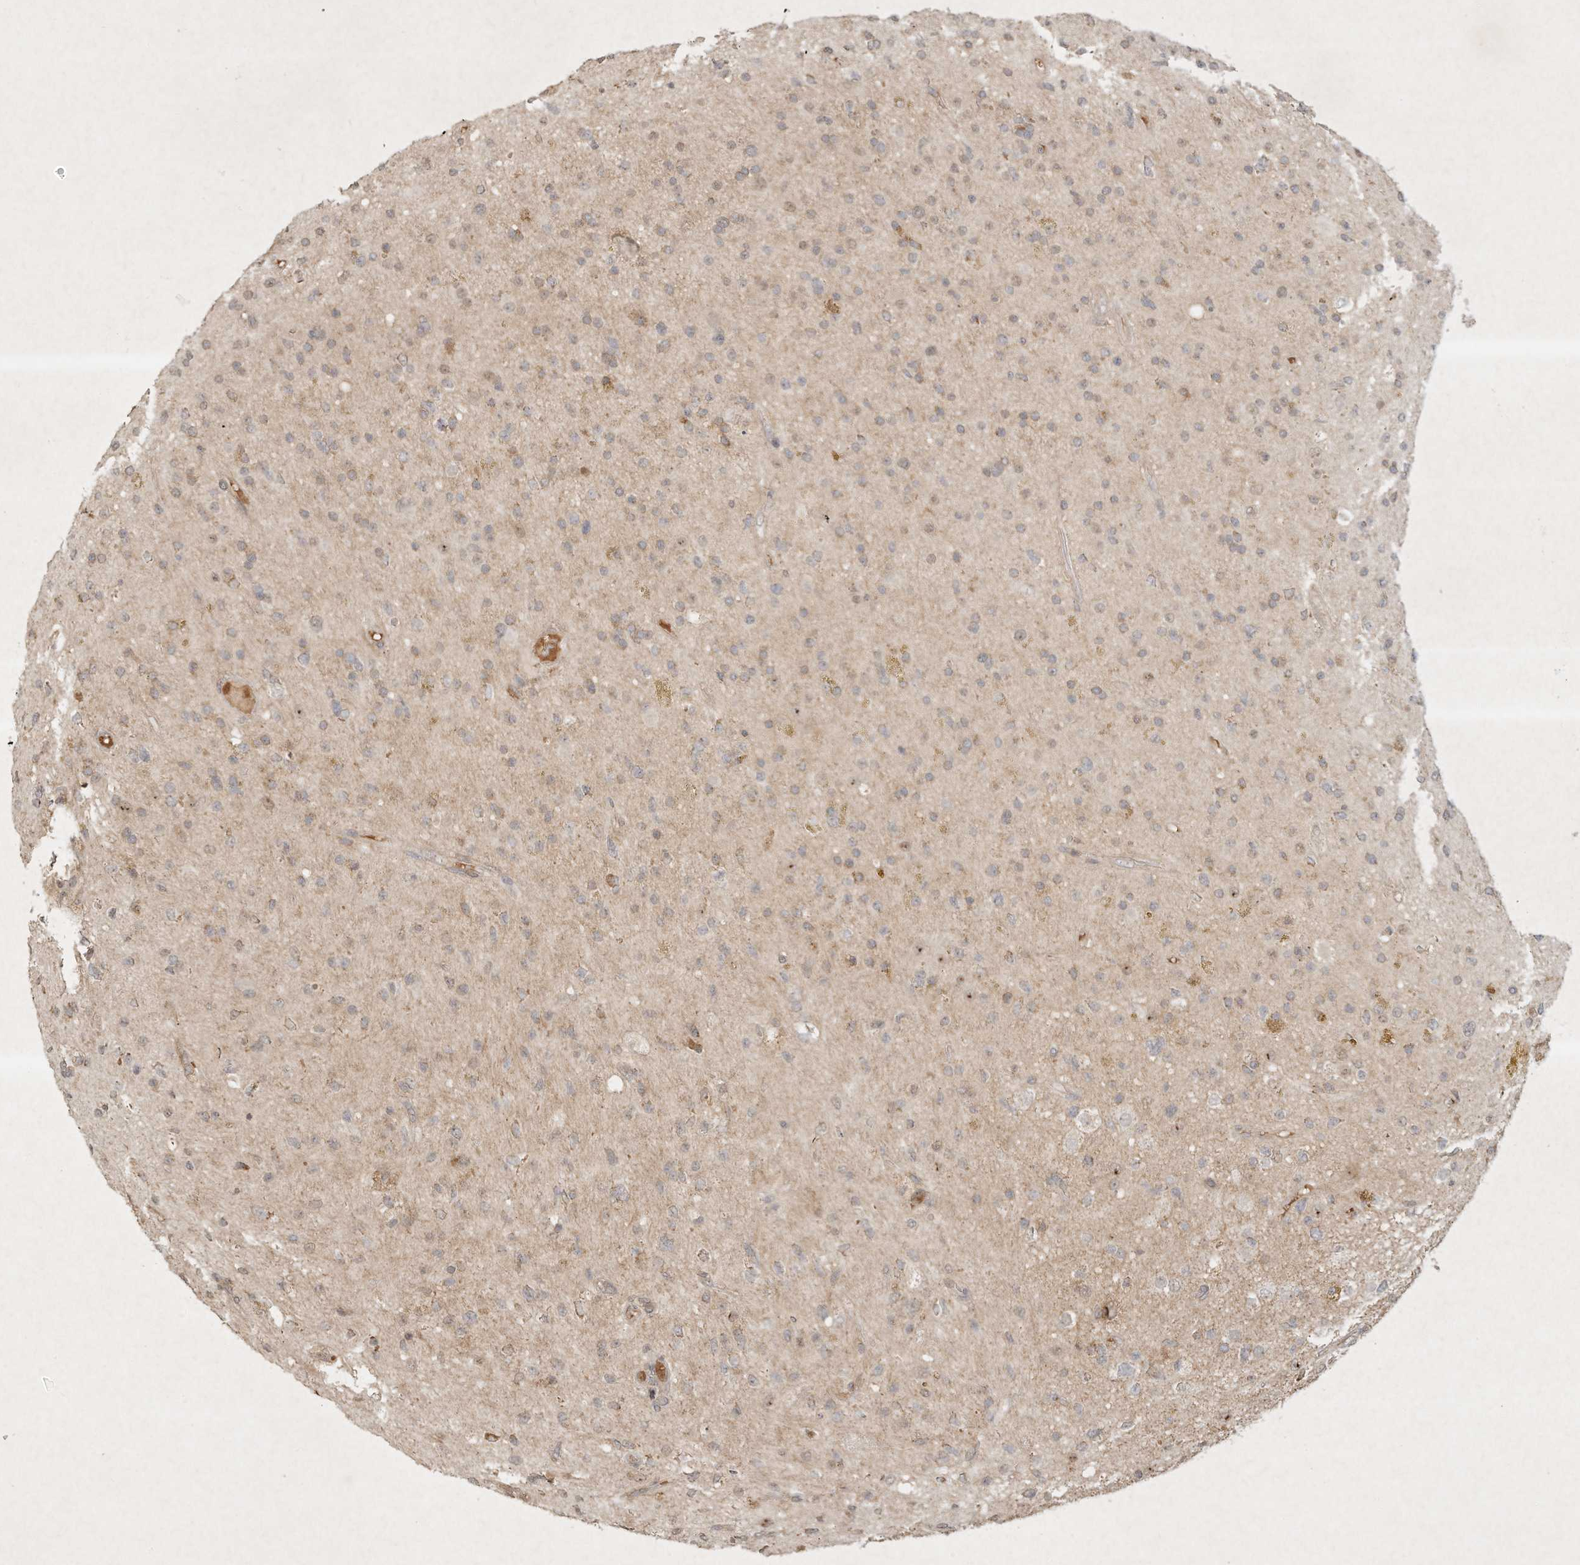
{"staining": {"intensity": "weak", "quantity": ">75%", "location": "cytoplasmic/membranous"}, "tissue": "glioma", "cell_type": "Tumor cells", "image_type": "cancer", "snomed": [{"axis": "morphology", "description": "Glioma, malignant, High grade"}, {"axis": "topography", "description": "Brain"}], "caption": "IHC histopathology image of neoplastic tissue: glioma stained using immunohistochemistry demonstrates low levels of weak protein expression localized specifically in the cytoplasmic/membranous of tumor cells, appearing as a cytoplasmic/membranous brown color.", "gene": "BTRC", "patient": {"sex": "male", "age": 33}}